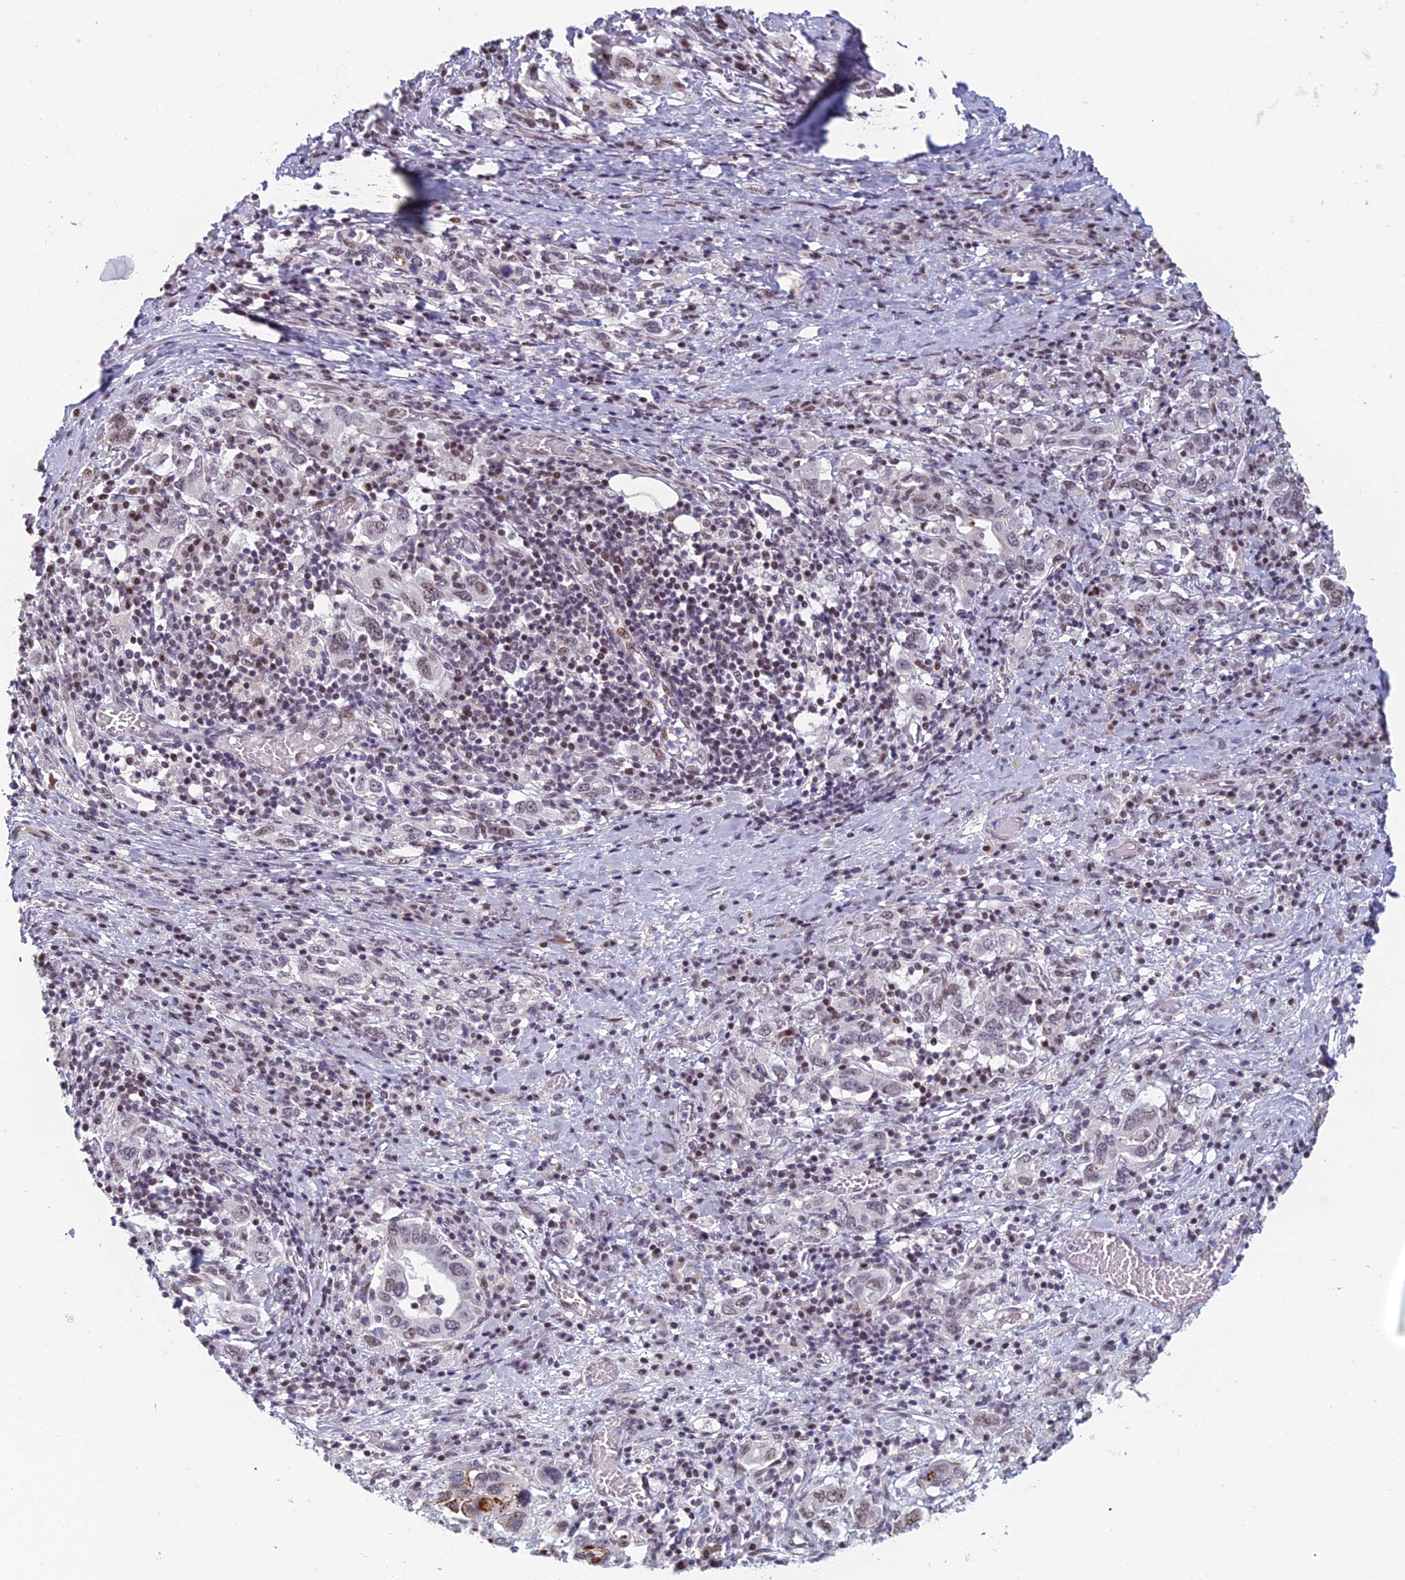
{"staining": {"intensity": "weak", "quantity": "<25%", "location": "nuclear"}, "tissue": "stomach cancer", "cell_type": "Tumor cells", "image_type": "cancer", "snomed": [{"axis": "morphology", "description": "Adenocarcinoma, NOS"}, {"axis": "topography", "description": "Stomach, upper"}, {"axis": "topography", "description": "Stomach"}], "caption": "Stomach cancer (adenocarcinoma) was stained to show a protein in brown. There is no significant staining in tumor cells.", "gene": "RGS17", "patient": {"sex": "male", "age": 62}}